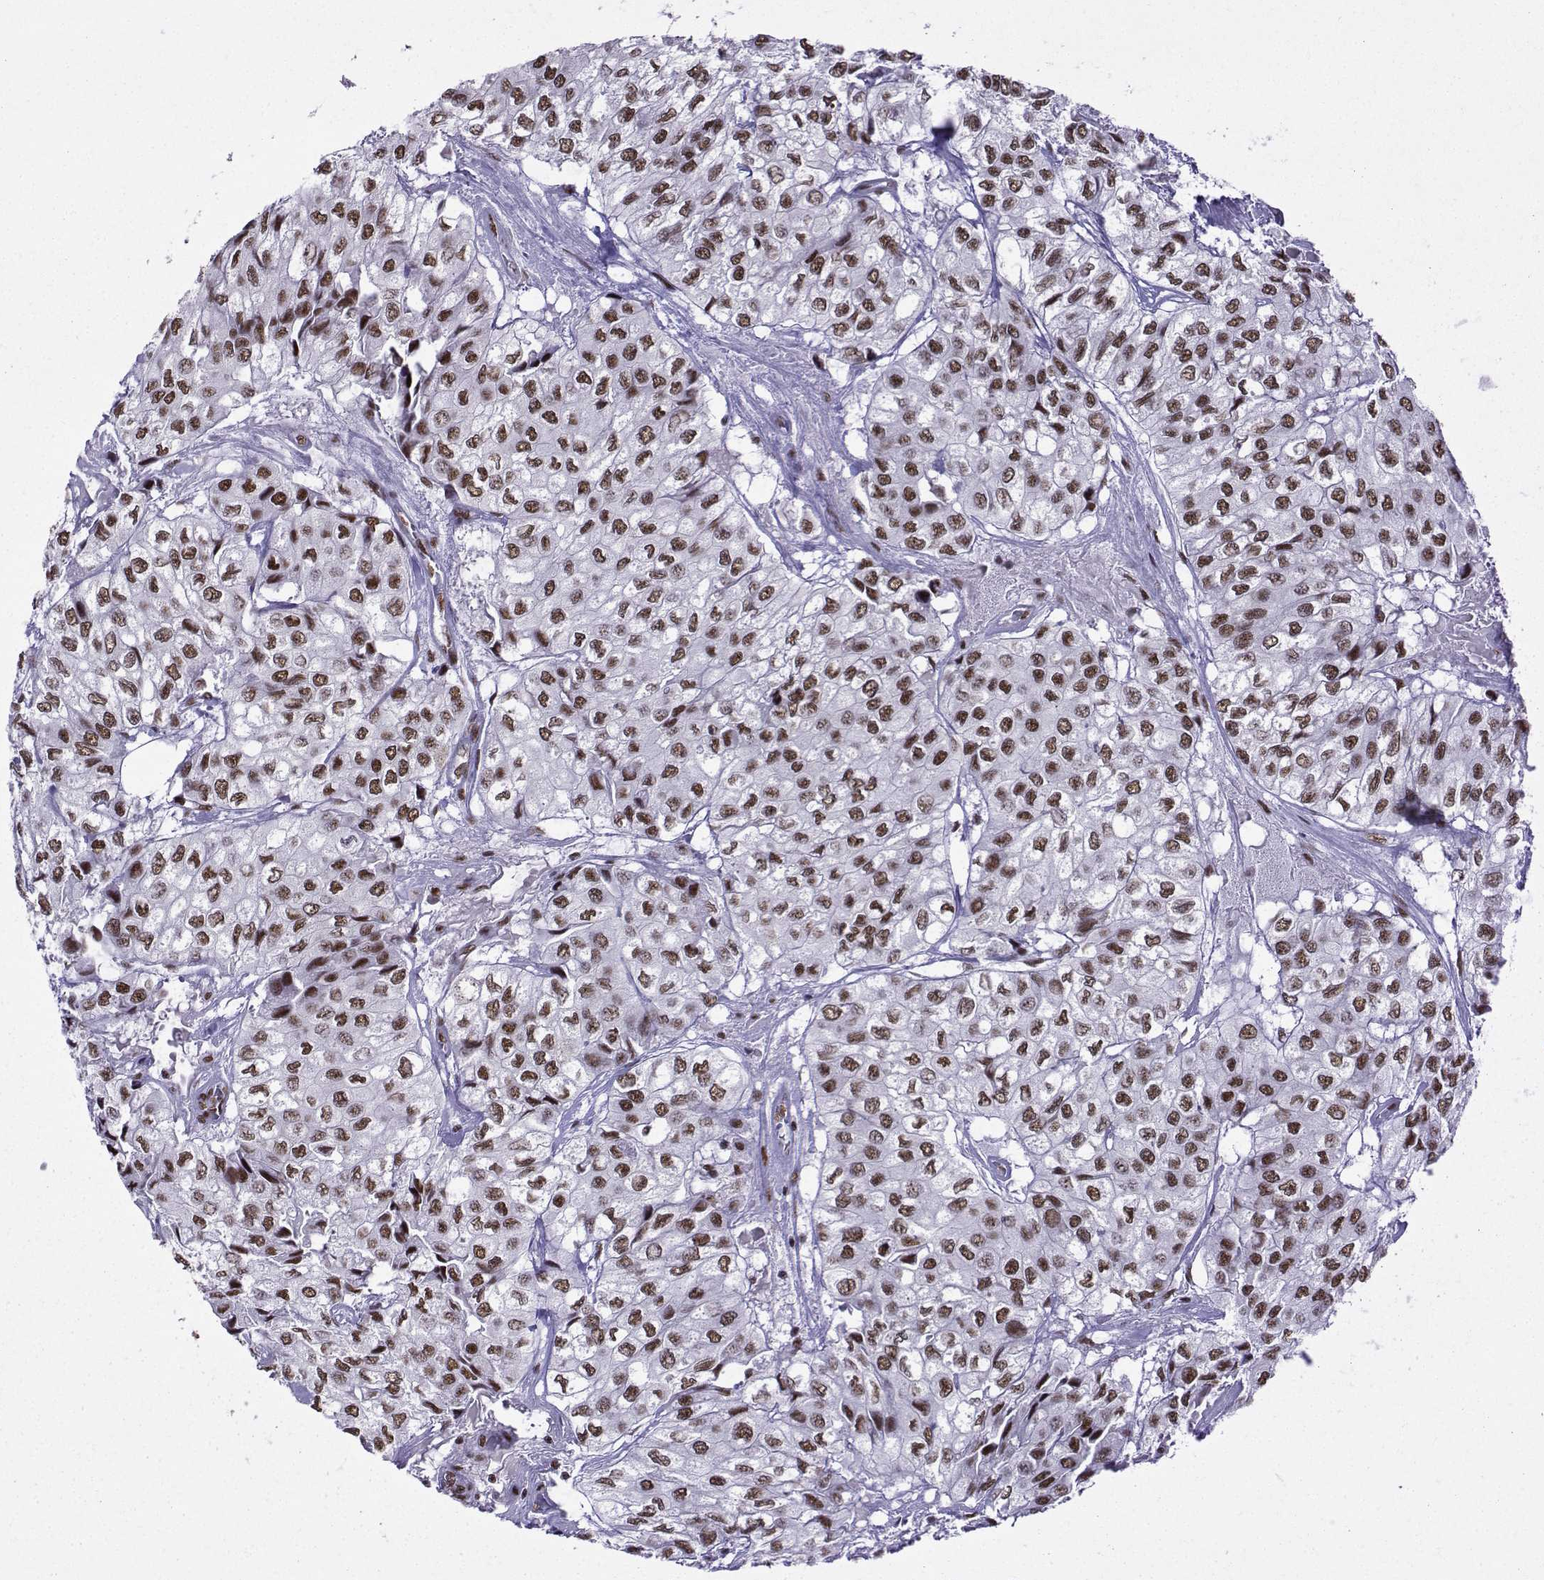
{"staining": {"intensity": "moderate", "quantity": "25%-75%", "location": "nuclear"}, "tissue": "urothelial cancer", "cell_type": "Tumor cells", "image_type": "cancer", "snomed": [{"axis": "morphology", "description": "Urothelial carcinoma, High grade"}, {"axis": "topography", "description": "Urinary bladder"}], "caption": "Urothelial carcinoma (high-grade) tissue displays moderate nuclear expression in approximately 25%-75% of tumor cells (DAB (3,3'-diaminobenzidine) IHC with brightfield microscopy, high magnification).", "gene": "SNRPB2", "patient": {"sex": "male", "age": 73}}